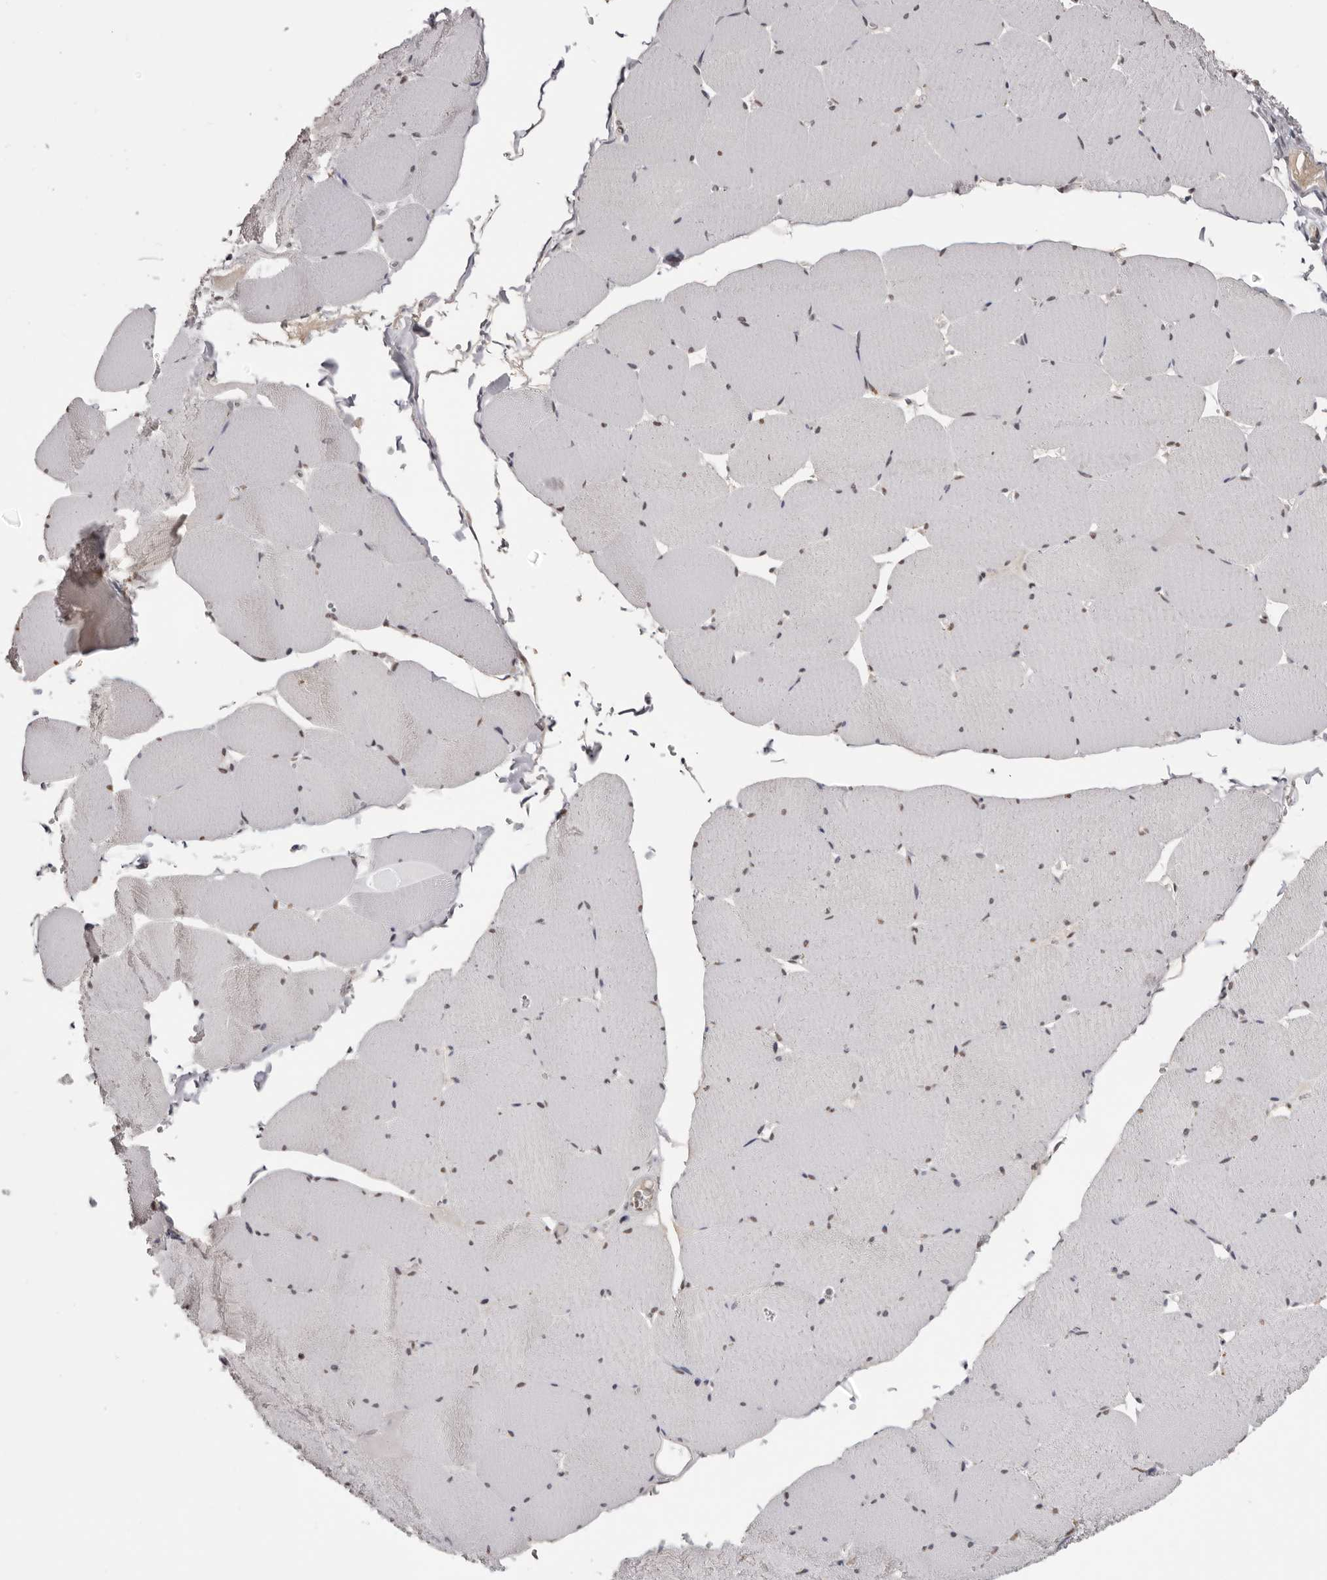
{"staining": {"intensity": "moderate", "quantity": "<25%", "location": "nuclear"}, "tissue": "skeletal muscle", "cell_type": "Myocytes", "image_type": "normal", "snomed": [{"axis": "morphology", "description": "Normal tissue, NOS"}, {"axis": "topography", "description": "Skeletal muscle"}, {"axis": "topography", "description": "Head-Neck"}], "caption": "A micrograph showing moderate nuclear positivity in about <25% of myocytes in benign skeletal muscle, as visualized by brown immunohistochemical staining.", "gene": "SCAF4", "patient": {"sex": "male", "age": 66}}